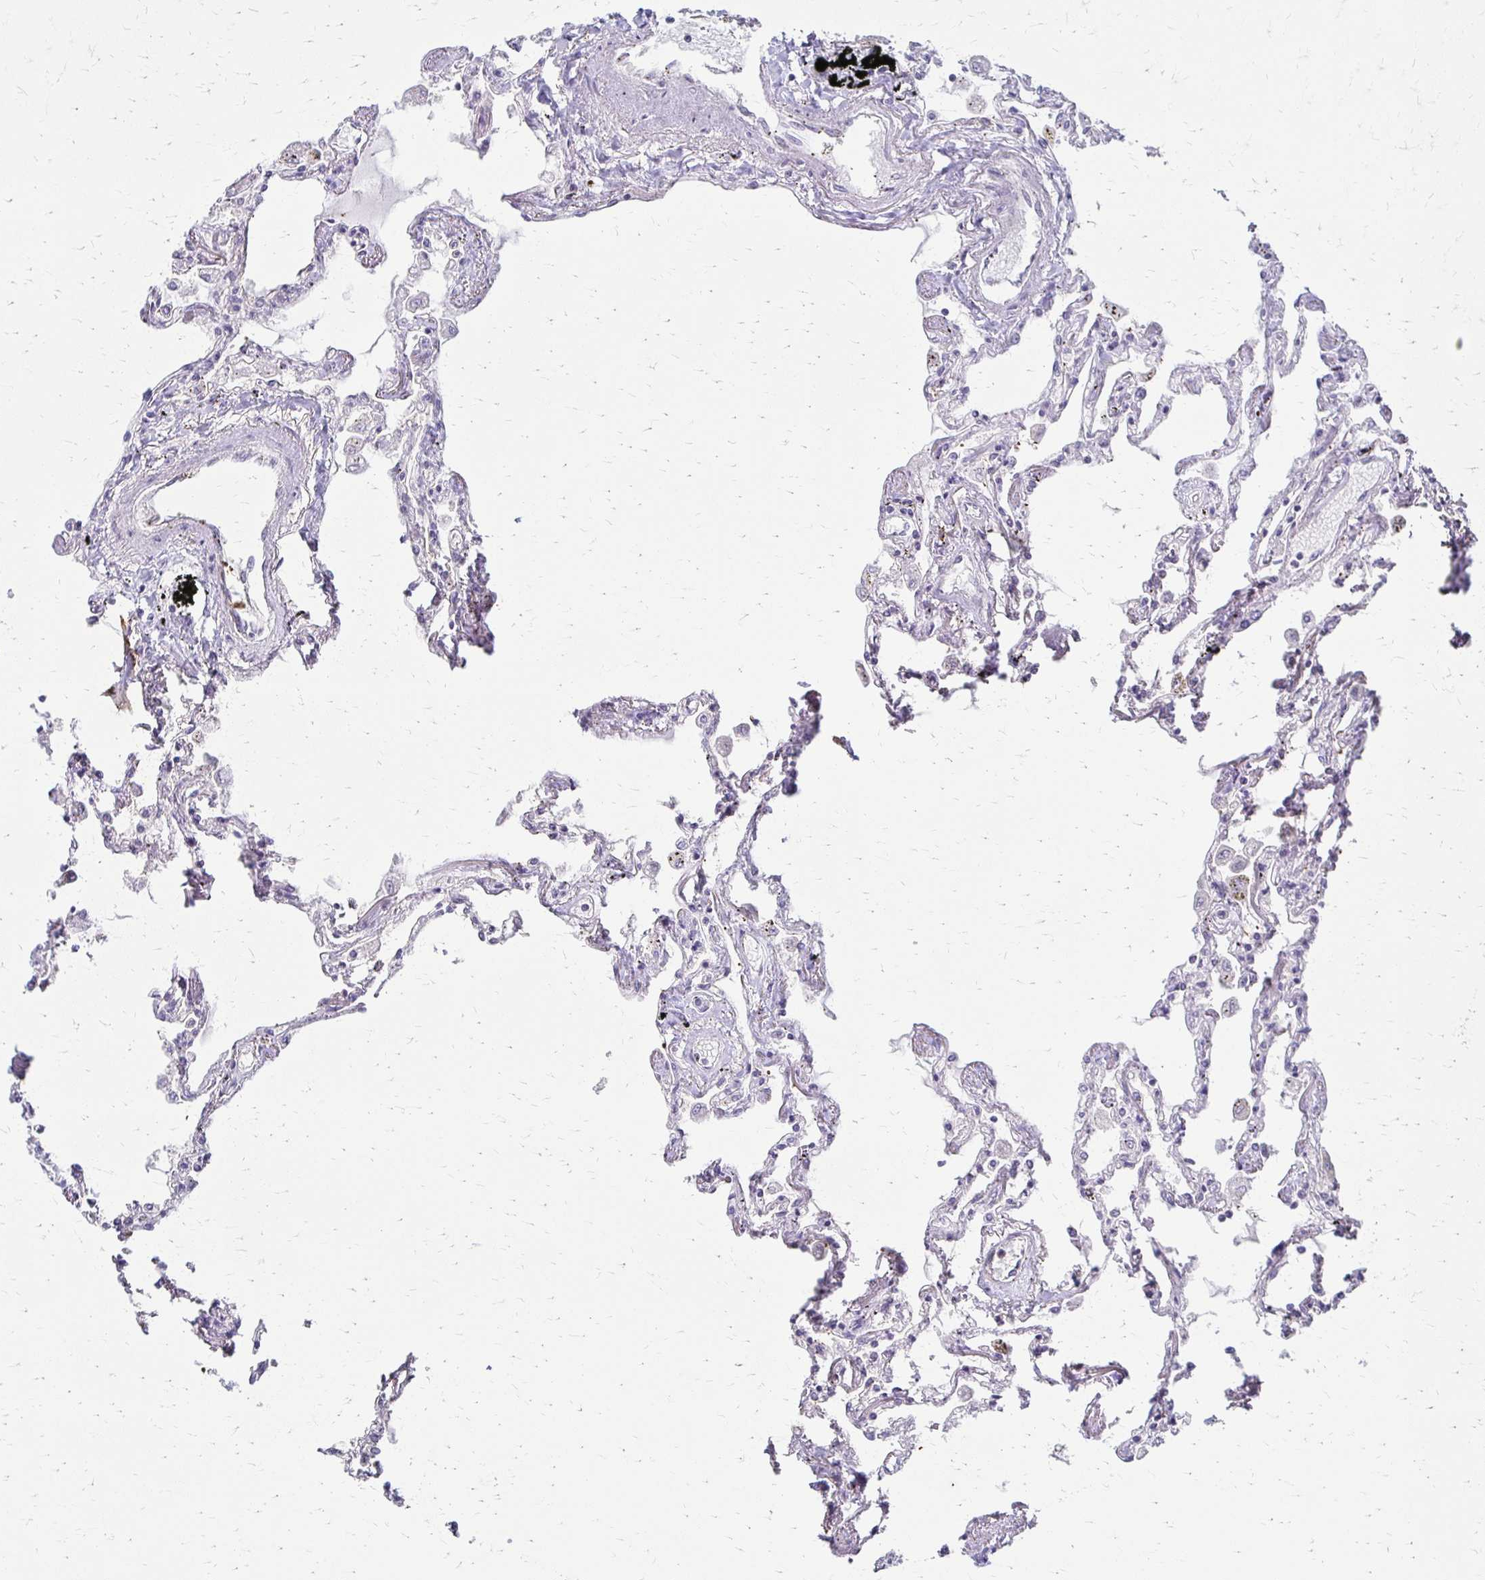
{"staining": {"intensity": "weak", "quantity": "<25%", "location": "cytoplasmic/membranous"}, "tissue": "lung", "cell_type": "Alveolar cells", "image_type": "normal", "snomed": [{"axis": "morphology", "description": "Normal tissue, NOS"}, {"axis": "morphology", "description": "Adenocarcinoma, NOS"}, {"axis": "topography", "description": "Cartilage tissue"}, {"axis": "topography", "description": "Lung"}], "caption": "The photomicrograph displays no significant expression in alveolar cells of lung. The staining was performed using DAB to visualize the protein expression in brown, while the nuclei were stained in blue with hematoxylin (Magnification: 20x).", "gene": "CFL2", "patient": {"sex": "female", "age": 67}}